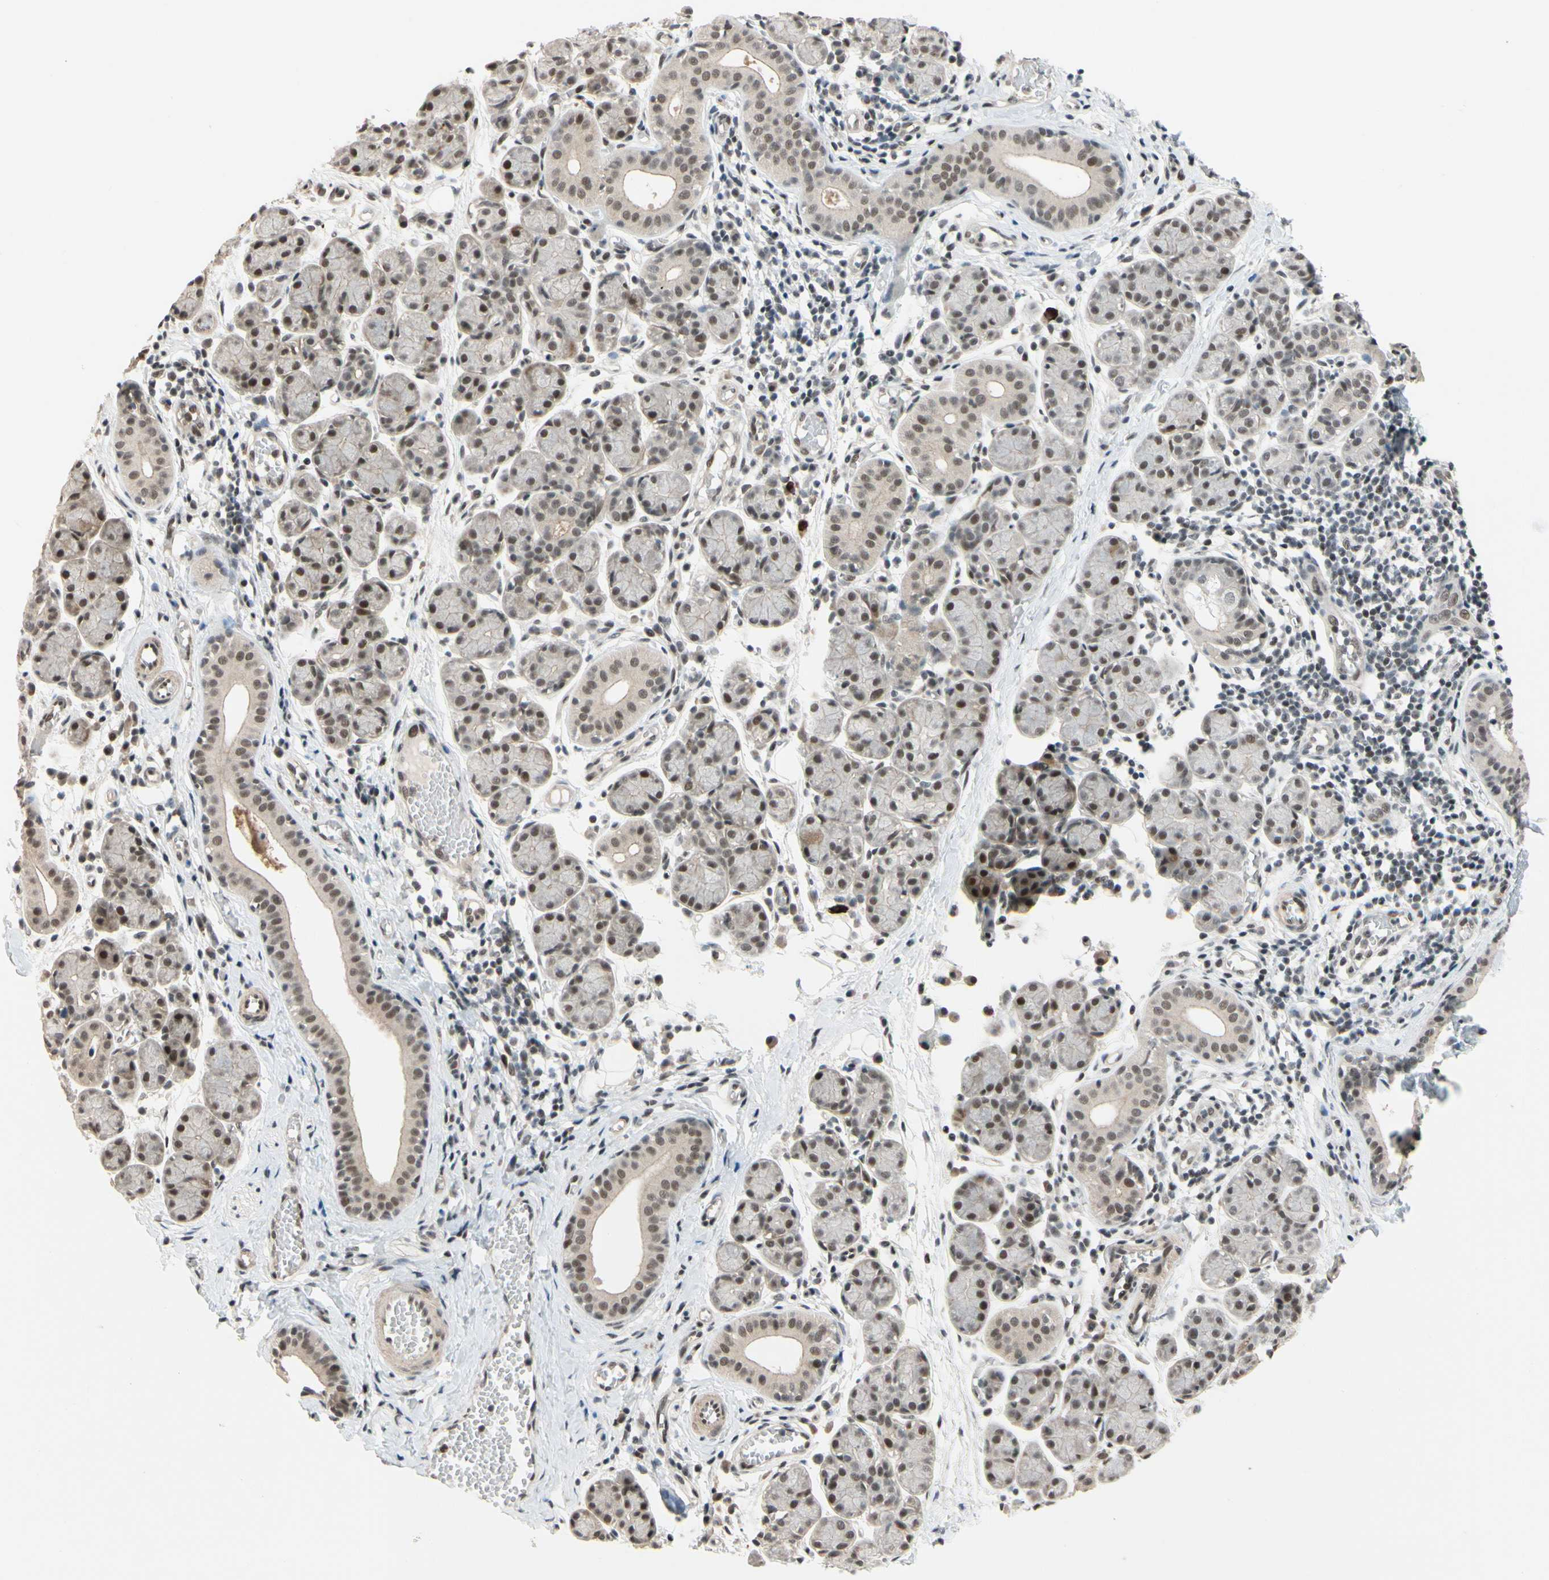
{"staining": {"intensity": "moderate", "quantity": ">75%", "location": "nuclear"}, "tissue": "salivary gland", "cell_type": "Glandular cells", "image_type": "normal", "snomed": [{"axis": "morphology", "description": "Normal tissue, NOS"}, {"axis": "morphology", "description": "Inflammation, NOS"}, {"axis": "topography", "description": "Lymph node"}, {"axis": "topography", "description": "Salivary gland"}], "caption": "This histopathology image reveals immunohistochemistry staining of unremarkable human salivary gland, with medium moderate nuclear positivity in about >75% of glandular cells.", "gene": "TAF4", "patient": {"sex": "male", "age": 3}}